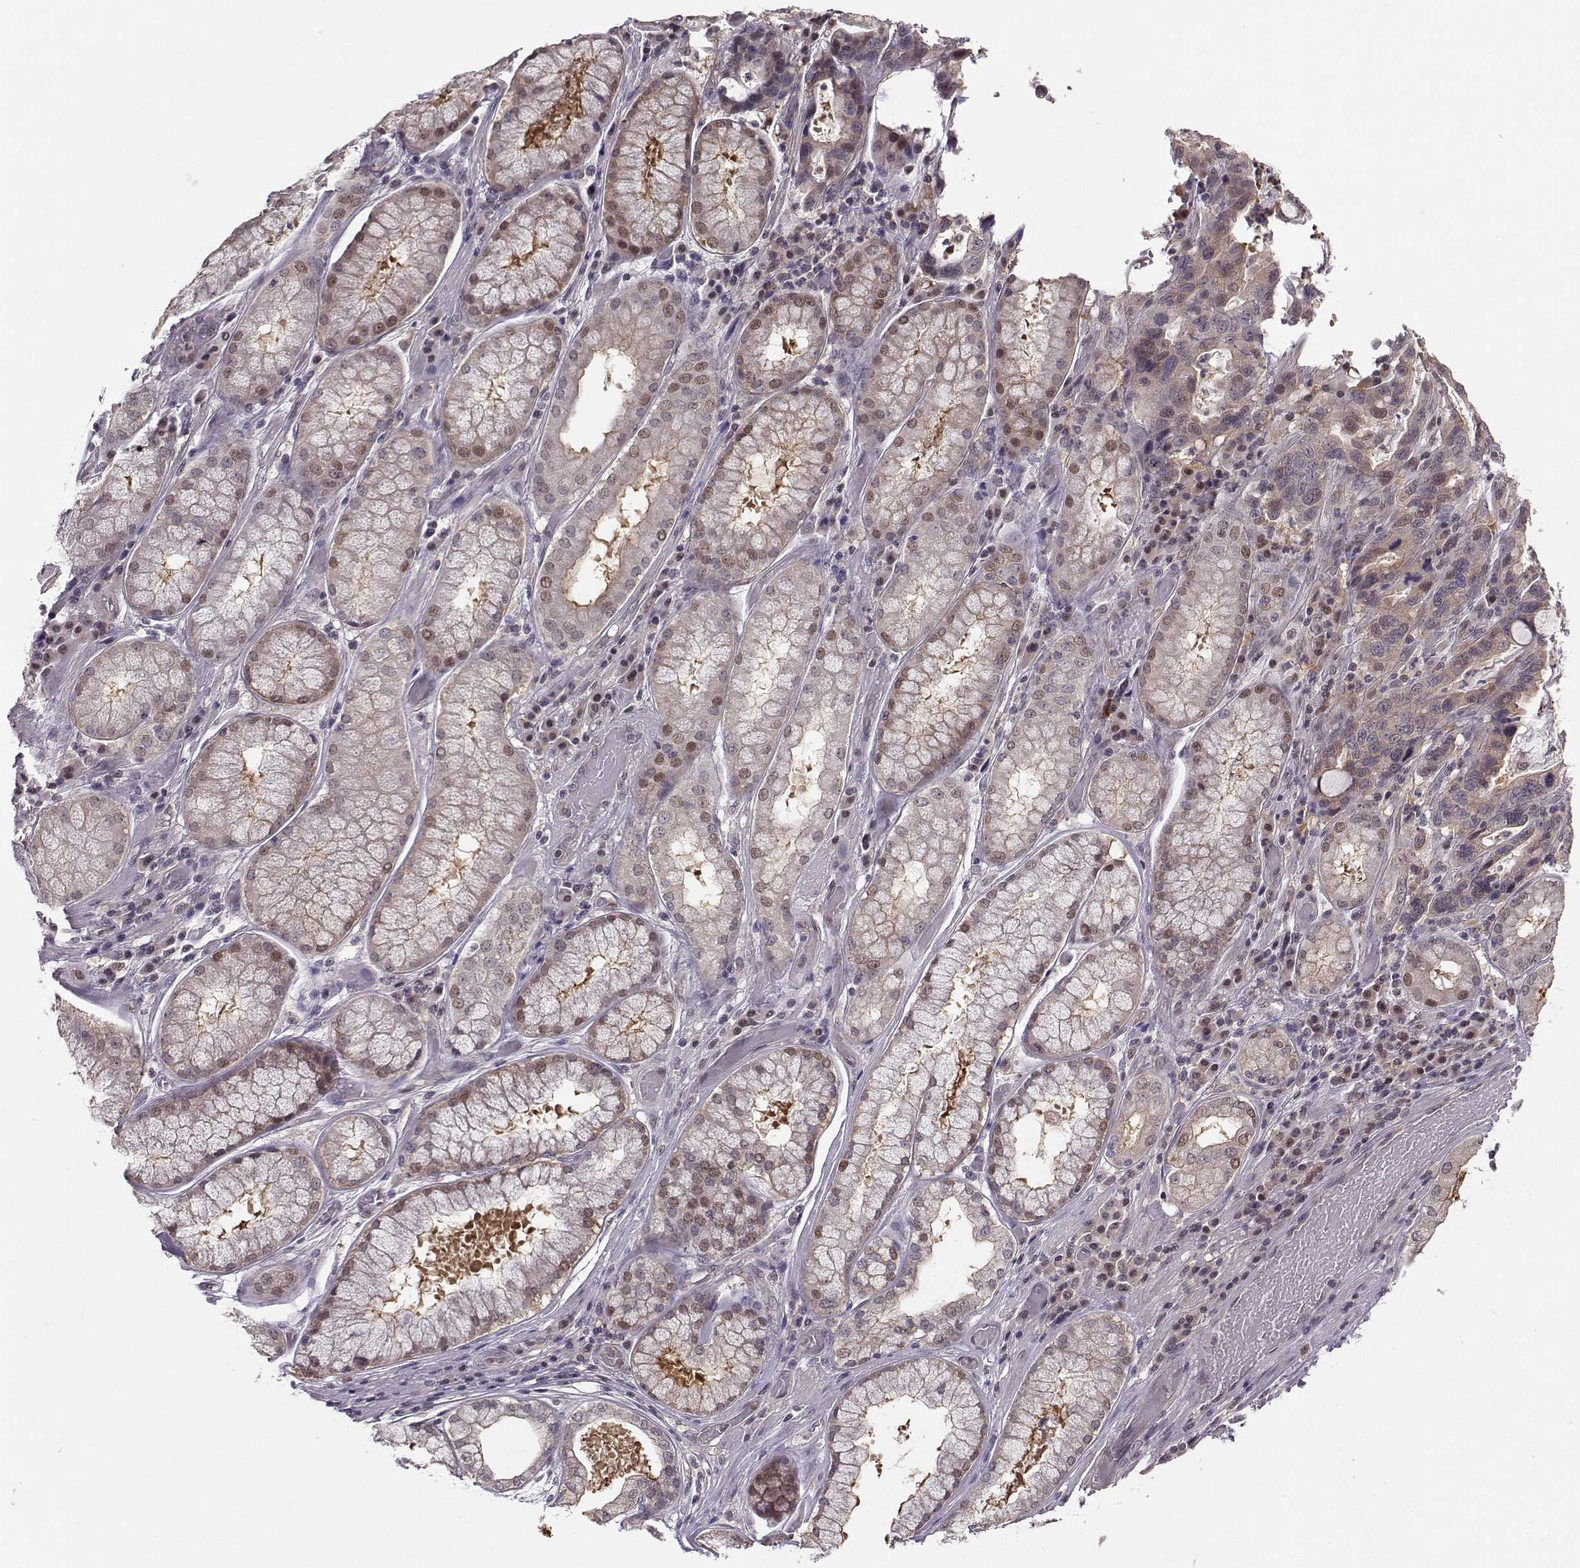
{"staining": {"intensity": "weak", "quantity": "<25%", "location": "nuclear"}, "tissue": "stomach cancer", "cell_type": "Tumor cells", "image_type": "cancer", "snomed": [{"axis": "morphology", "description": "Adenocarcinoma, NOS"}, {"axis": "topography", "description": "Stomach, lower"}], "caption": "A micrograph of human stomach cancer is negative for staining in tumor cells.", "gene": "PKP2", "patient": {"sex": "female", "age": 76}}